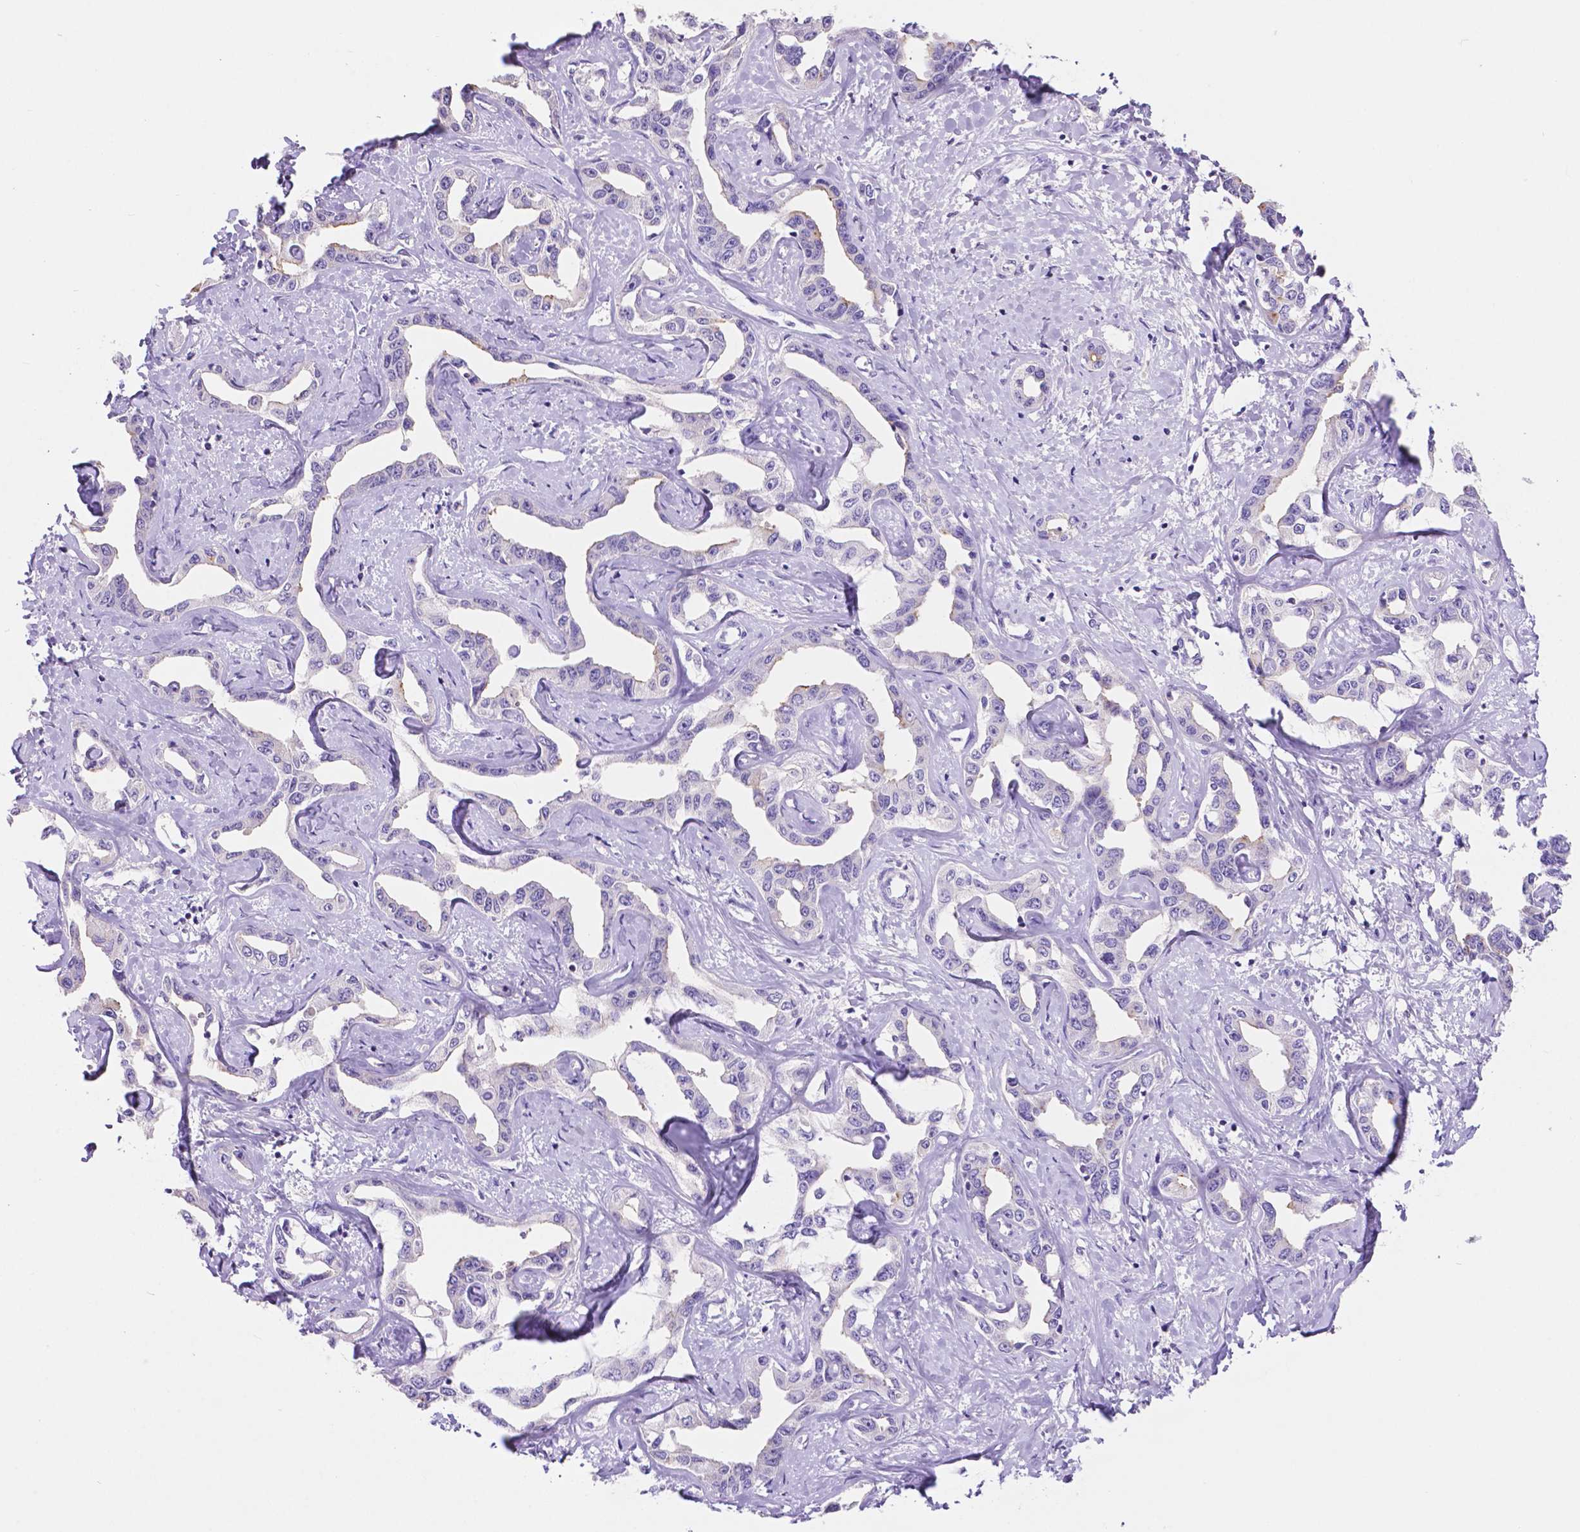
{"staining": {"intensity": "negative", "quantity": "none", "location": "none"}, "tissue": "liver cancer", "cell_type": "Tumor cells", "image_type": "cancer", "snomed": [{"axis": "morphology", "description": "Cholangiocarcinoma"}, {"axis": "topography", "description": "Liver"}], "caption": "Immunohistochemistry image of neoplastic tissue: human liver cancer (cholangiocarcinoma) stained with DAB (3,3'-diaminobenzidine) demonstrates no significant protein expression in tumor cells.", "gene": "PRPS2", "patient": {"sex": "male", "age": 59}}